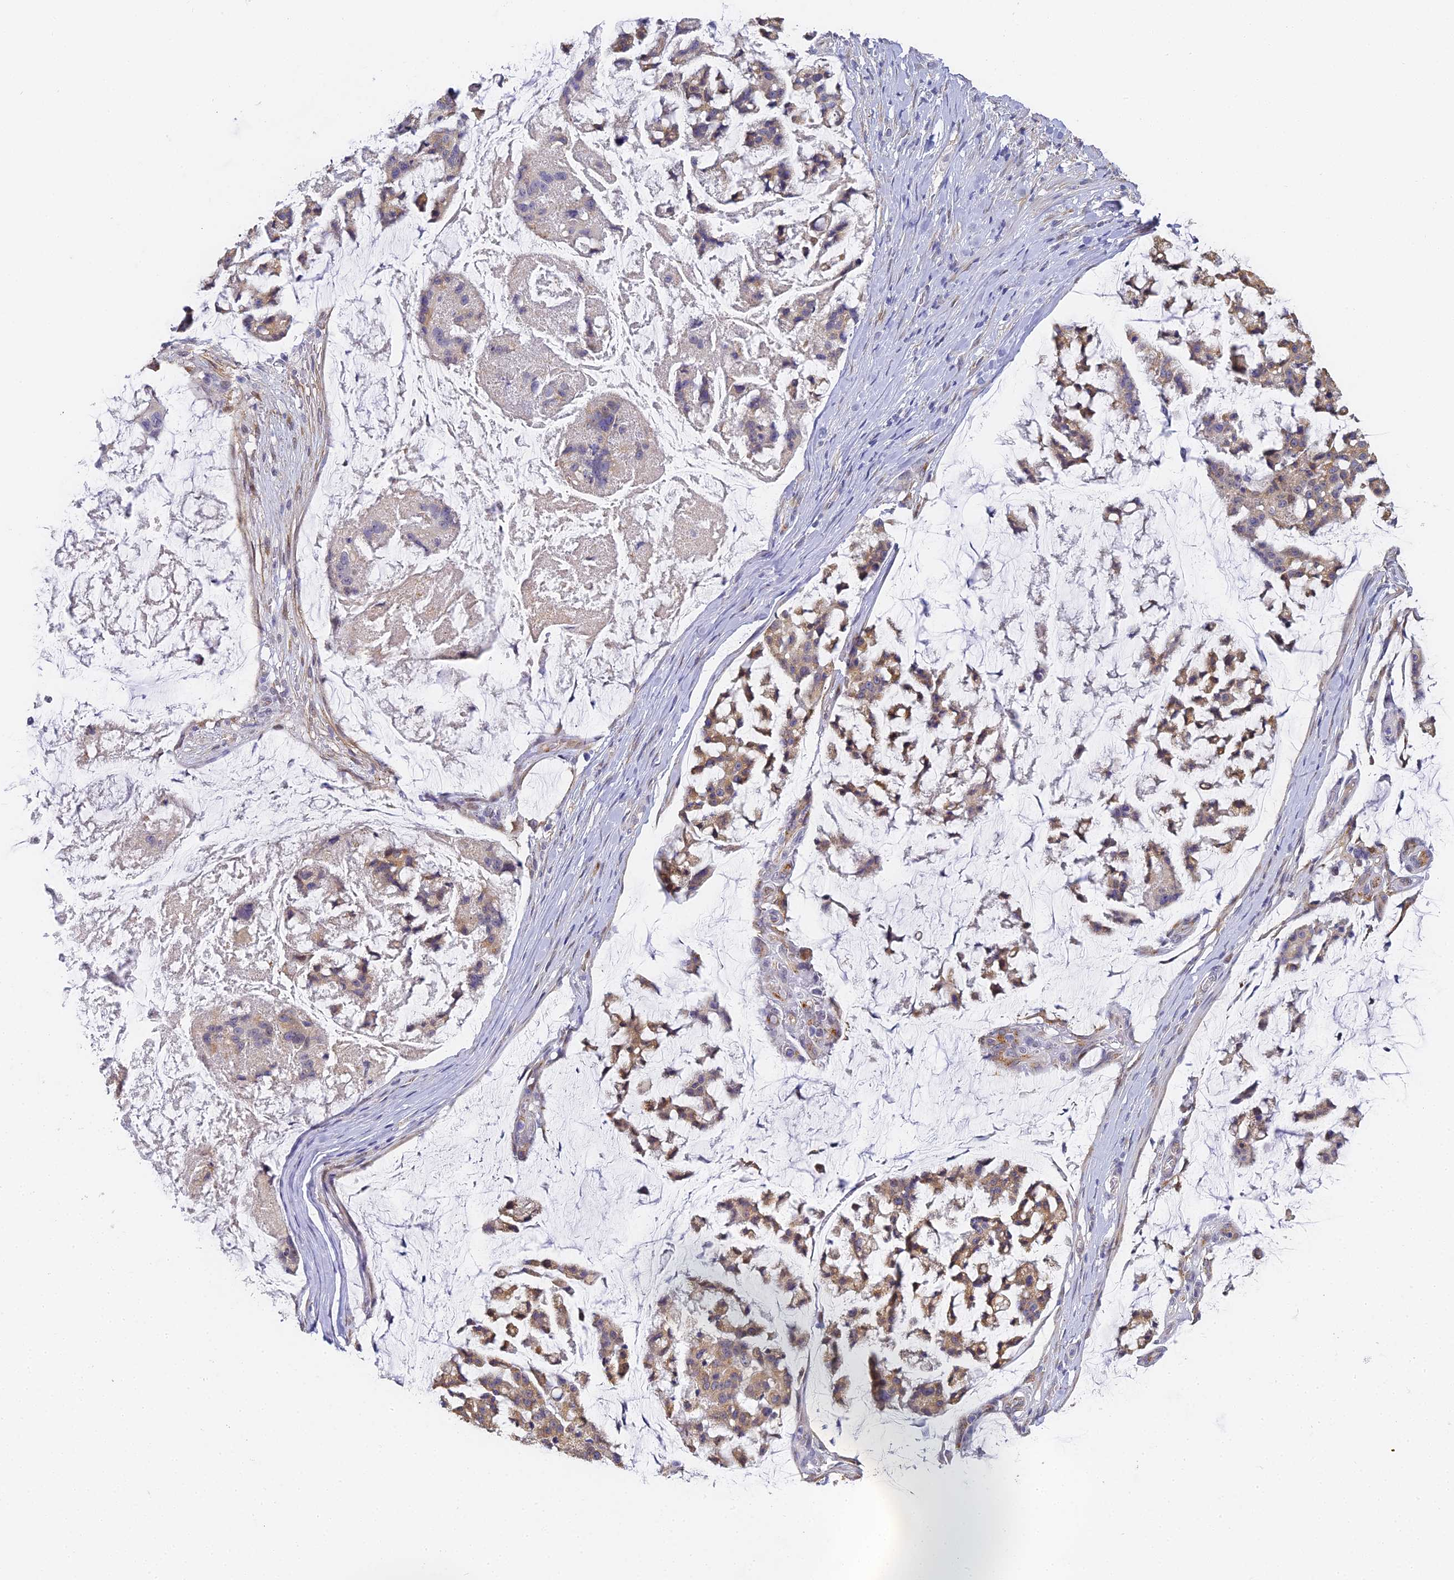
{"staining": {"intensity": "moderate", "quantity": "25%-75%", "location": "cytoplasmic/membranous"}, "tissue": "stomach cancer", "cell_type": "Tumor cells", "image_type": "cancer", "snomed": [{"axis": "morphology", "description": "Adenocarcinoma, NOS"}, {"axis": "topography", "description": "Stomach, lower"}], "caption": "Immunohistochemical staining of adenocarcinoma (stomach) displays medium levels of moderate cytoplasmic/membranous expression in approximately 25%-75% of tumor cells.", "gene": "GJA1", "patient": {"sex": "male", "age": 67}}